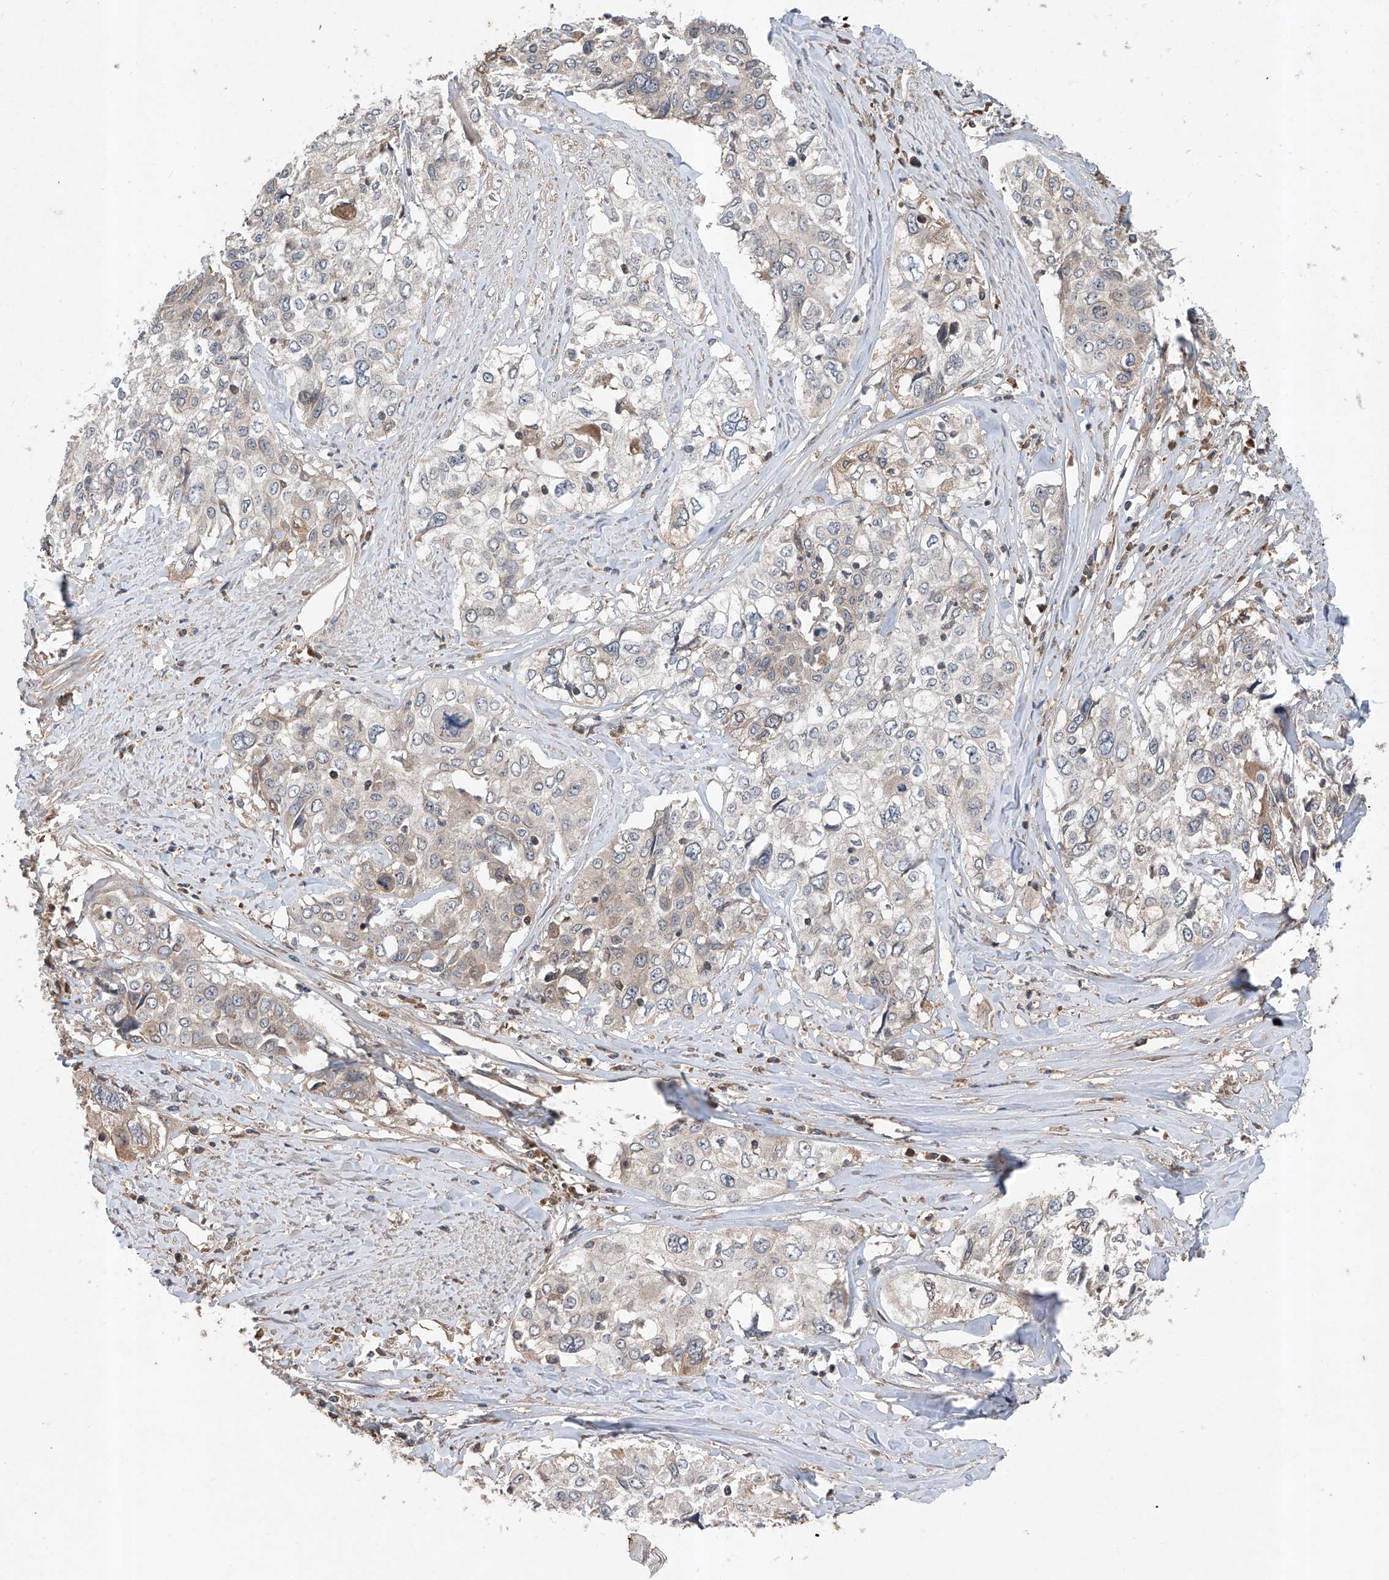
{"staining": {"intensity": "weak", "quantity": "<25%", "location": "cytoplasmic/membranous"}, "tissue": "cervical cancer", "cell_type": "Tumor cells", "image_type": "cancer", "snomed": [{"axis": "morphology", "description": "Squamous cell carcinoma, NOS"}, {"axis": "topography", "description": "Cervix"}], "caption": "Immunohistochemical staining of human cervical cancer (squamous cell carcinoma) demonstrates no significant staining in tumor cells.", "gene": "ADAM23", "patient": {"sex": "female", "age": 31}}